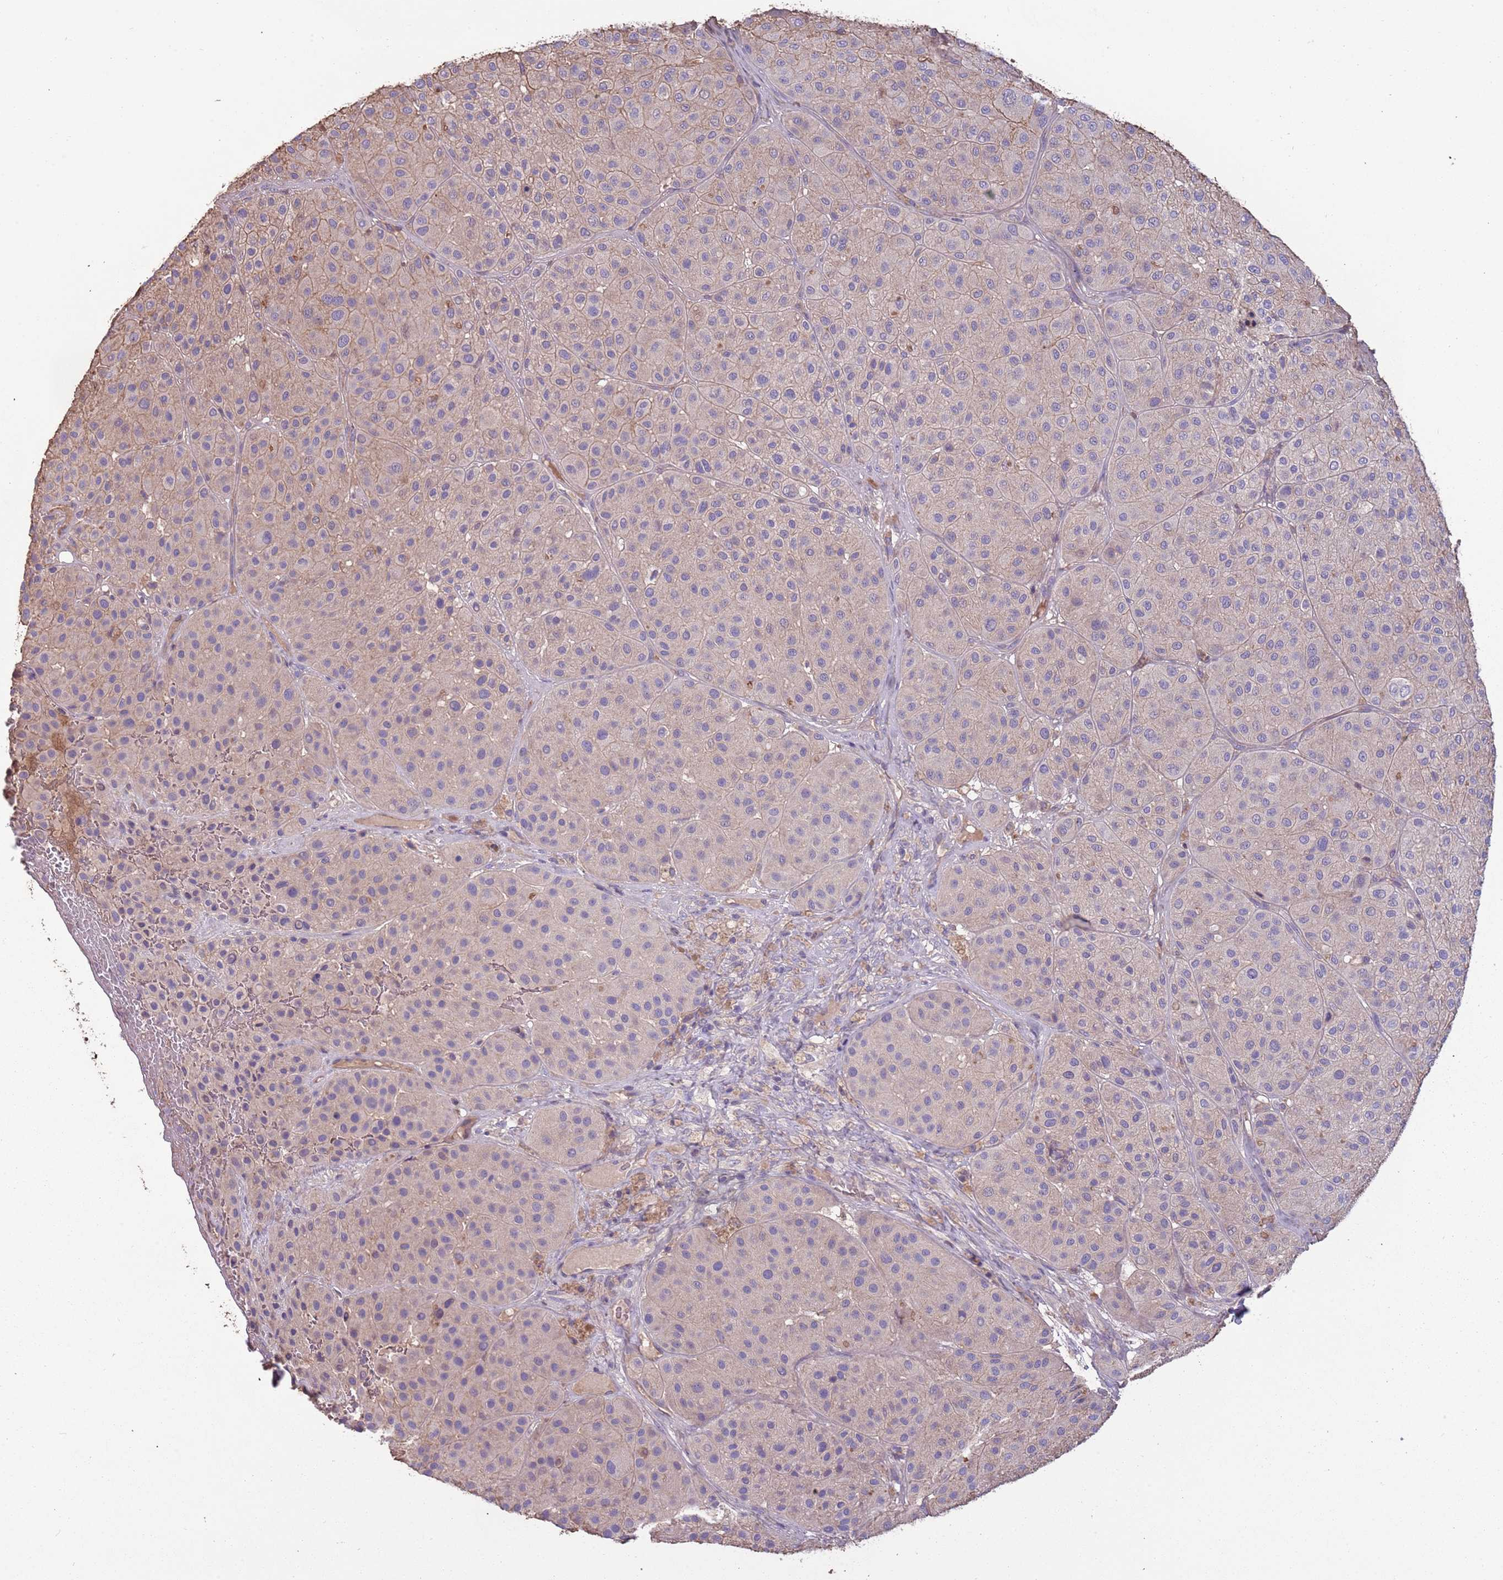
{"staining": {"intensity": "weak", "quantity": "25%-75%", "location": "cytoplasmic/membranous"}, "tissue": "melanoma", "cell_type": "Tumor cells", "image_type": "cancer", "snomed": [{"axis": "morphology", "description": "Malignant melanoma, Metastatic site"}, {"axis": "topography", "description": "Smooth muscle"}], "caption": "Protein expression analysis of melanoma reveals weak cytoplasmic/membranous expression in about 25%-75% of tumor cells. (brown staining indicates protein expression, while blue staining denotes nuclei).", "gene": "FECH", "patient": {"sex": "male", "age": 41}}